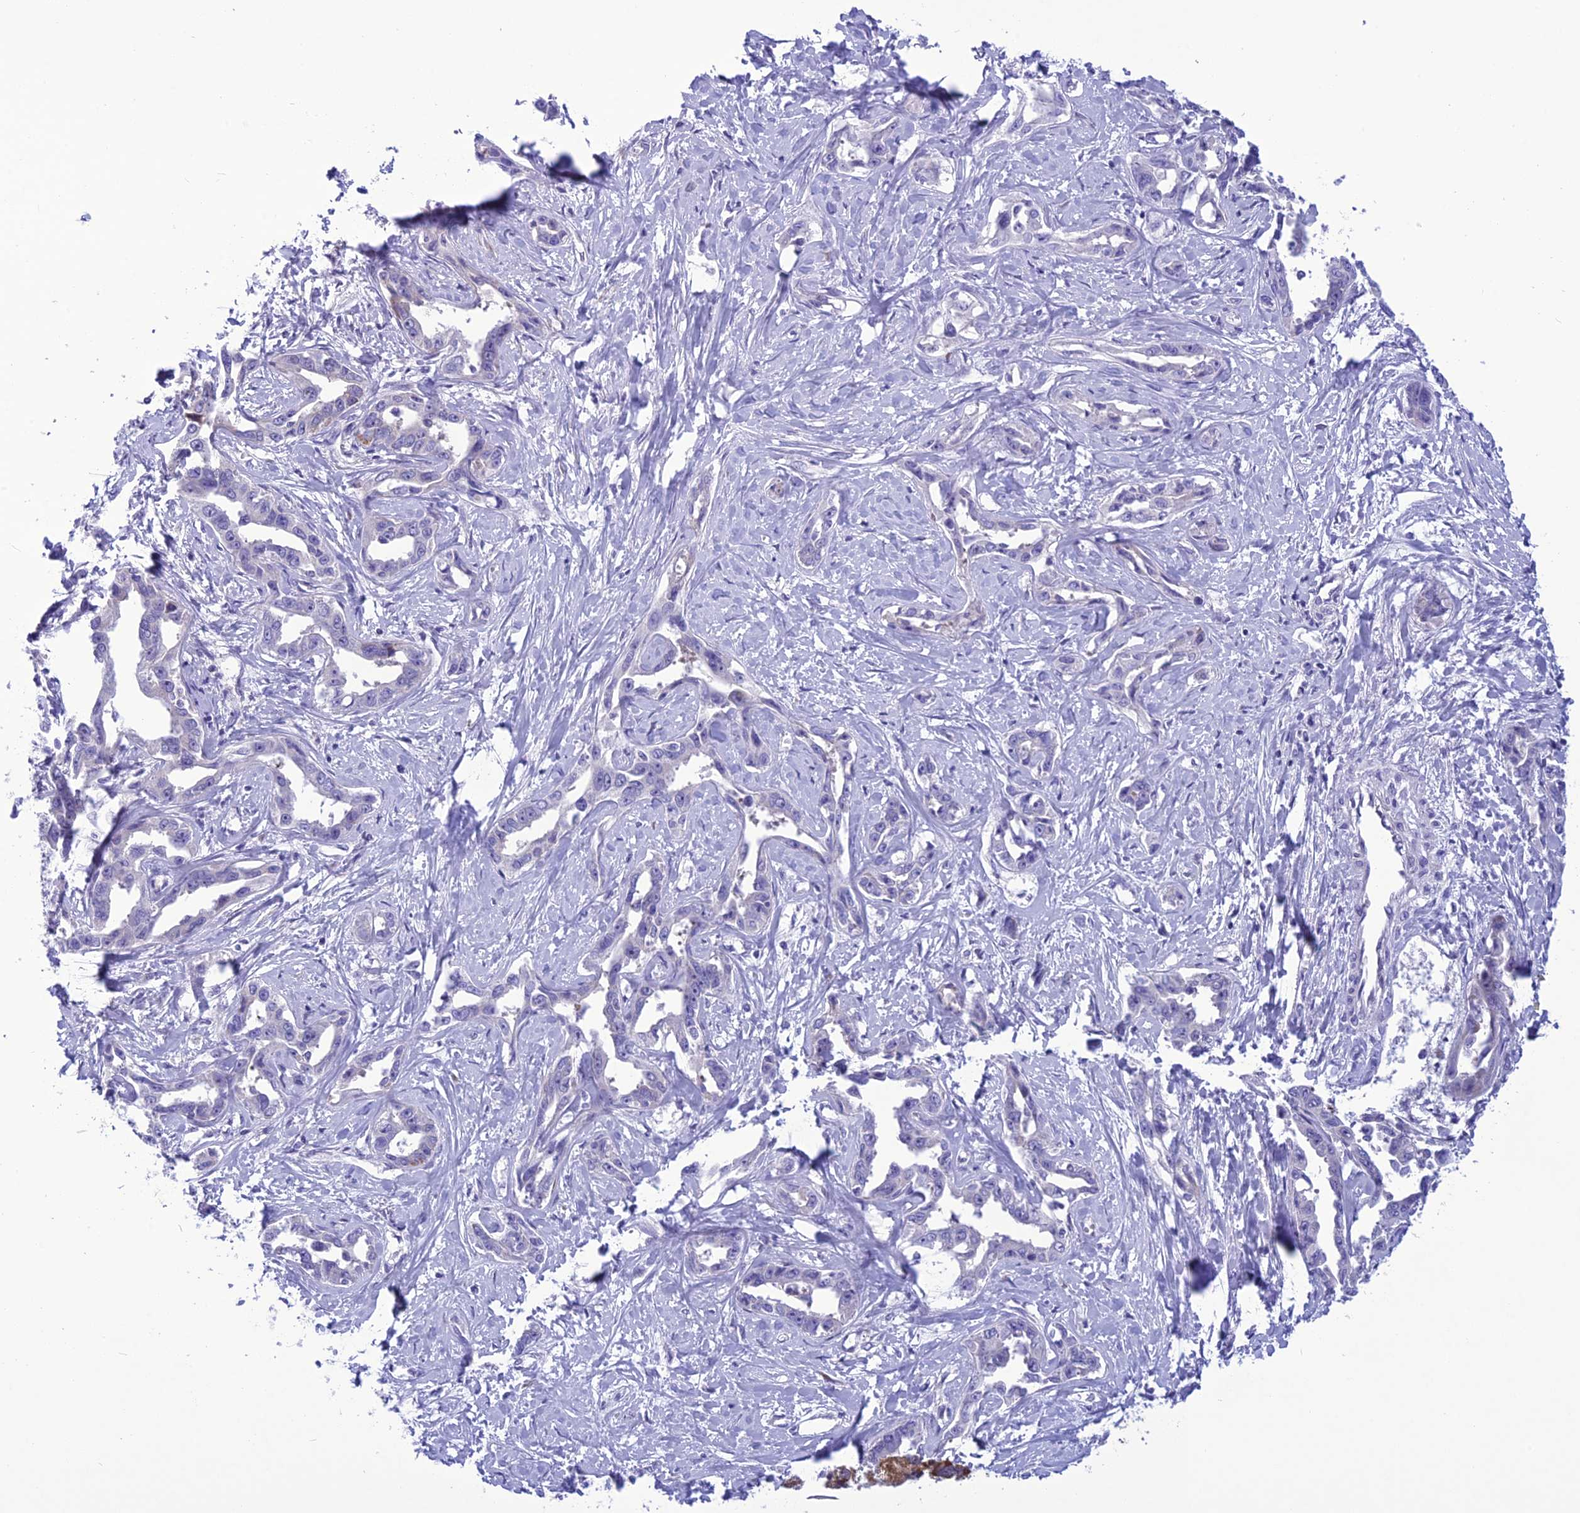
{"staining": {"intensity": "negative", "quantity": "none", "location": "none"}, "tissue": "liver cancer", "cell_type": "Tumor cells", "image_type": "cancer", "snomed": [{"axis": "morphology", "description": "Cholangiocarcinoma"}, {"axis": "topography", "description": "Liver"}], "caption": "This is an immunohistochemistry (IHC) micrograph of cholangiocarcinoma (liver). There is no expression in tumor cells.", "gene": "PSMF1", "patient": {"sex": "male", "age": 59}}